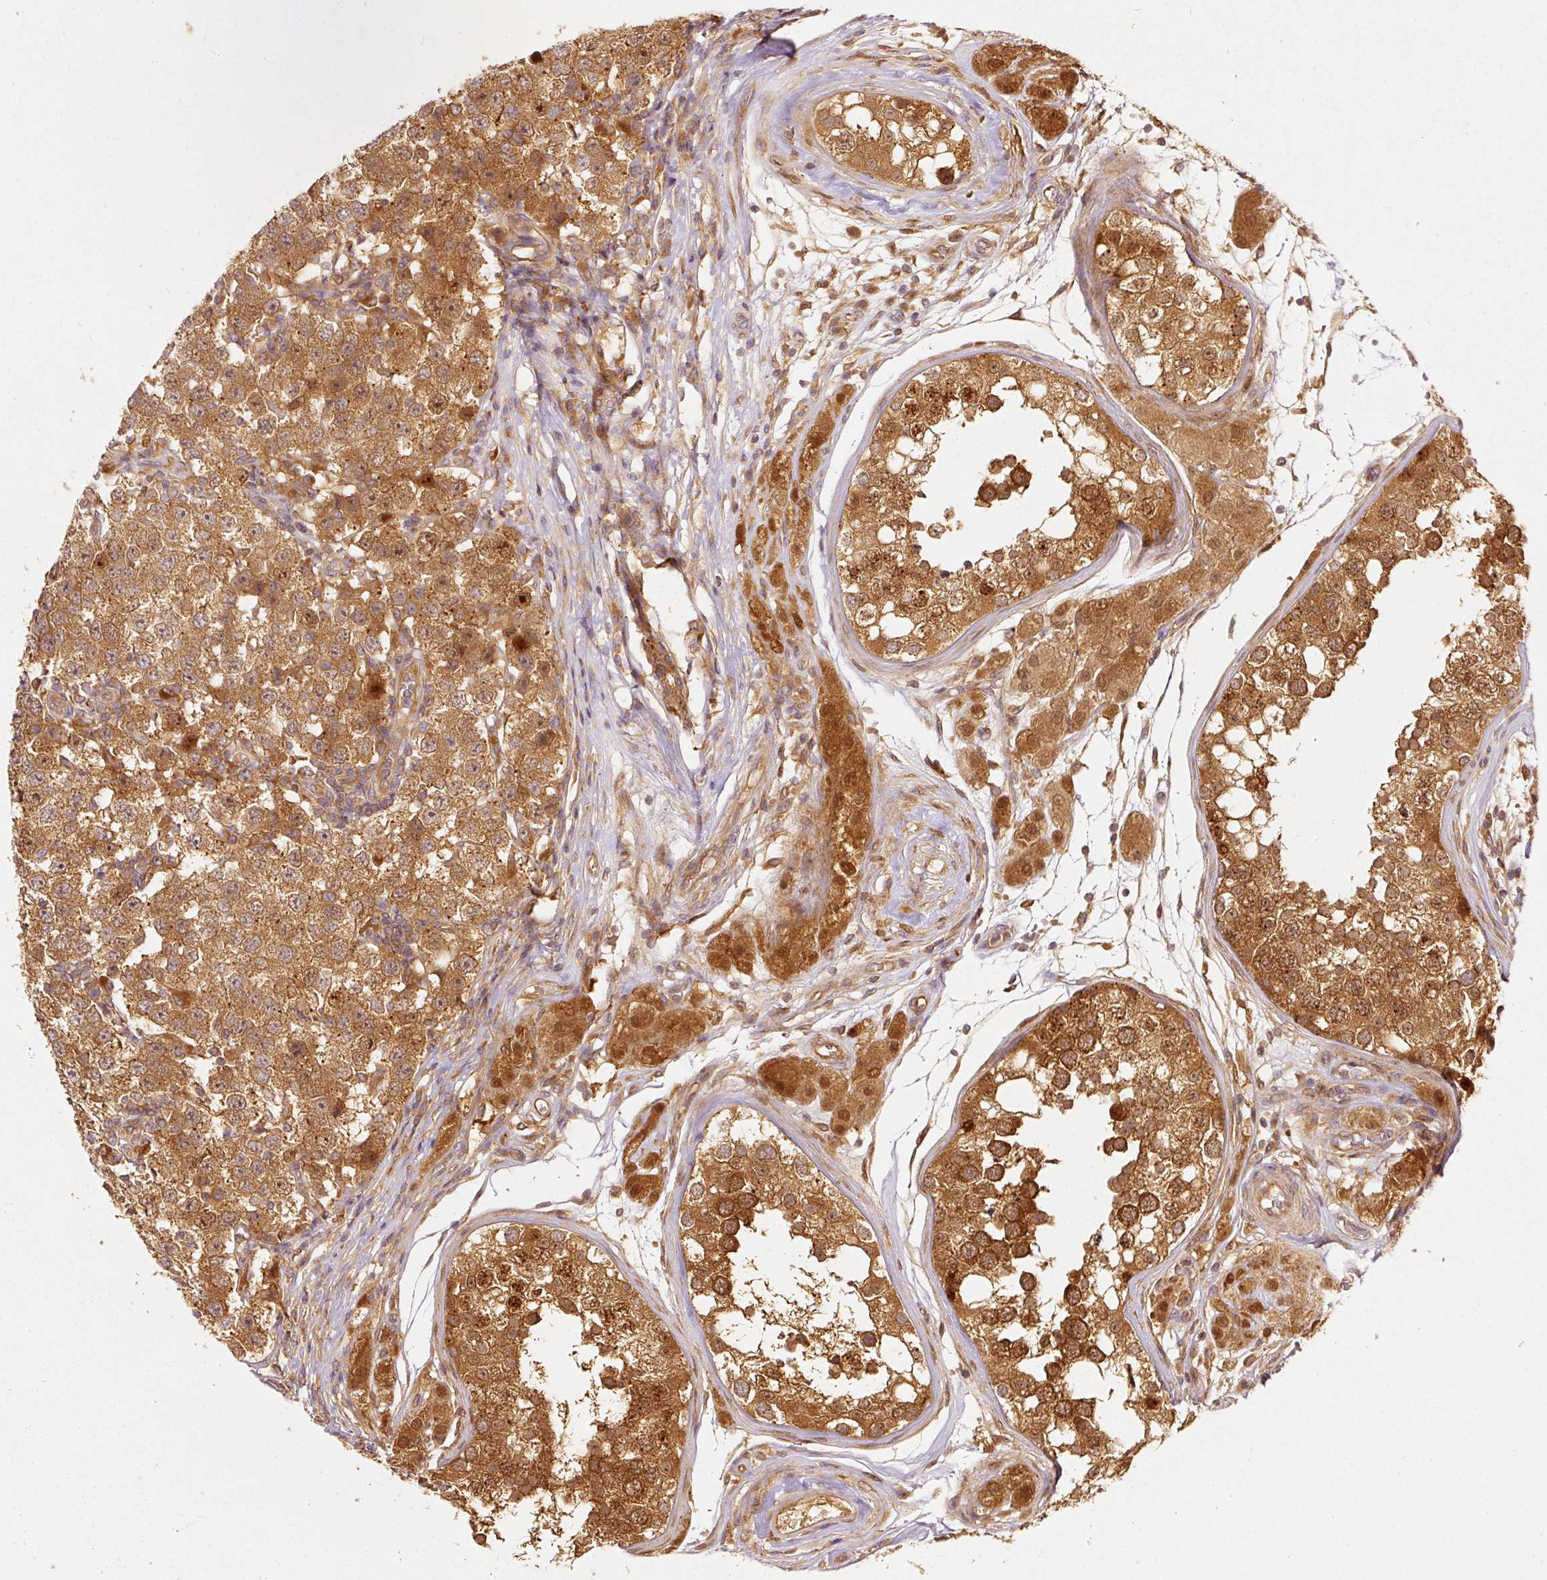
{"staining": {"intensity": "moderate", "quantity": ">75%", "location": "cytoplasmic/membranous"}, "tissue": "testis cancer", "cell_type": "Tumor cells", "image_type": "cancer", "snomed": [{"axis": "morphology", "description": "Seminoma, NOS"}, {"axis": "topography", "description": "Testis"}], "caption": "Tumor cells demonstrate moderate cytoplasmic/membranous expression in about >75% of cells in testis cancer.", "gene": "EIF3B", "patient": {"sex": "male", "age": 34}}